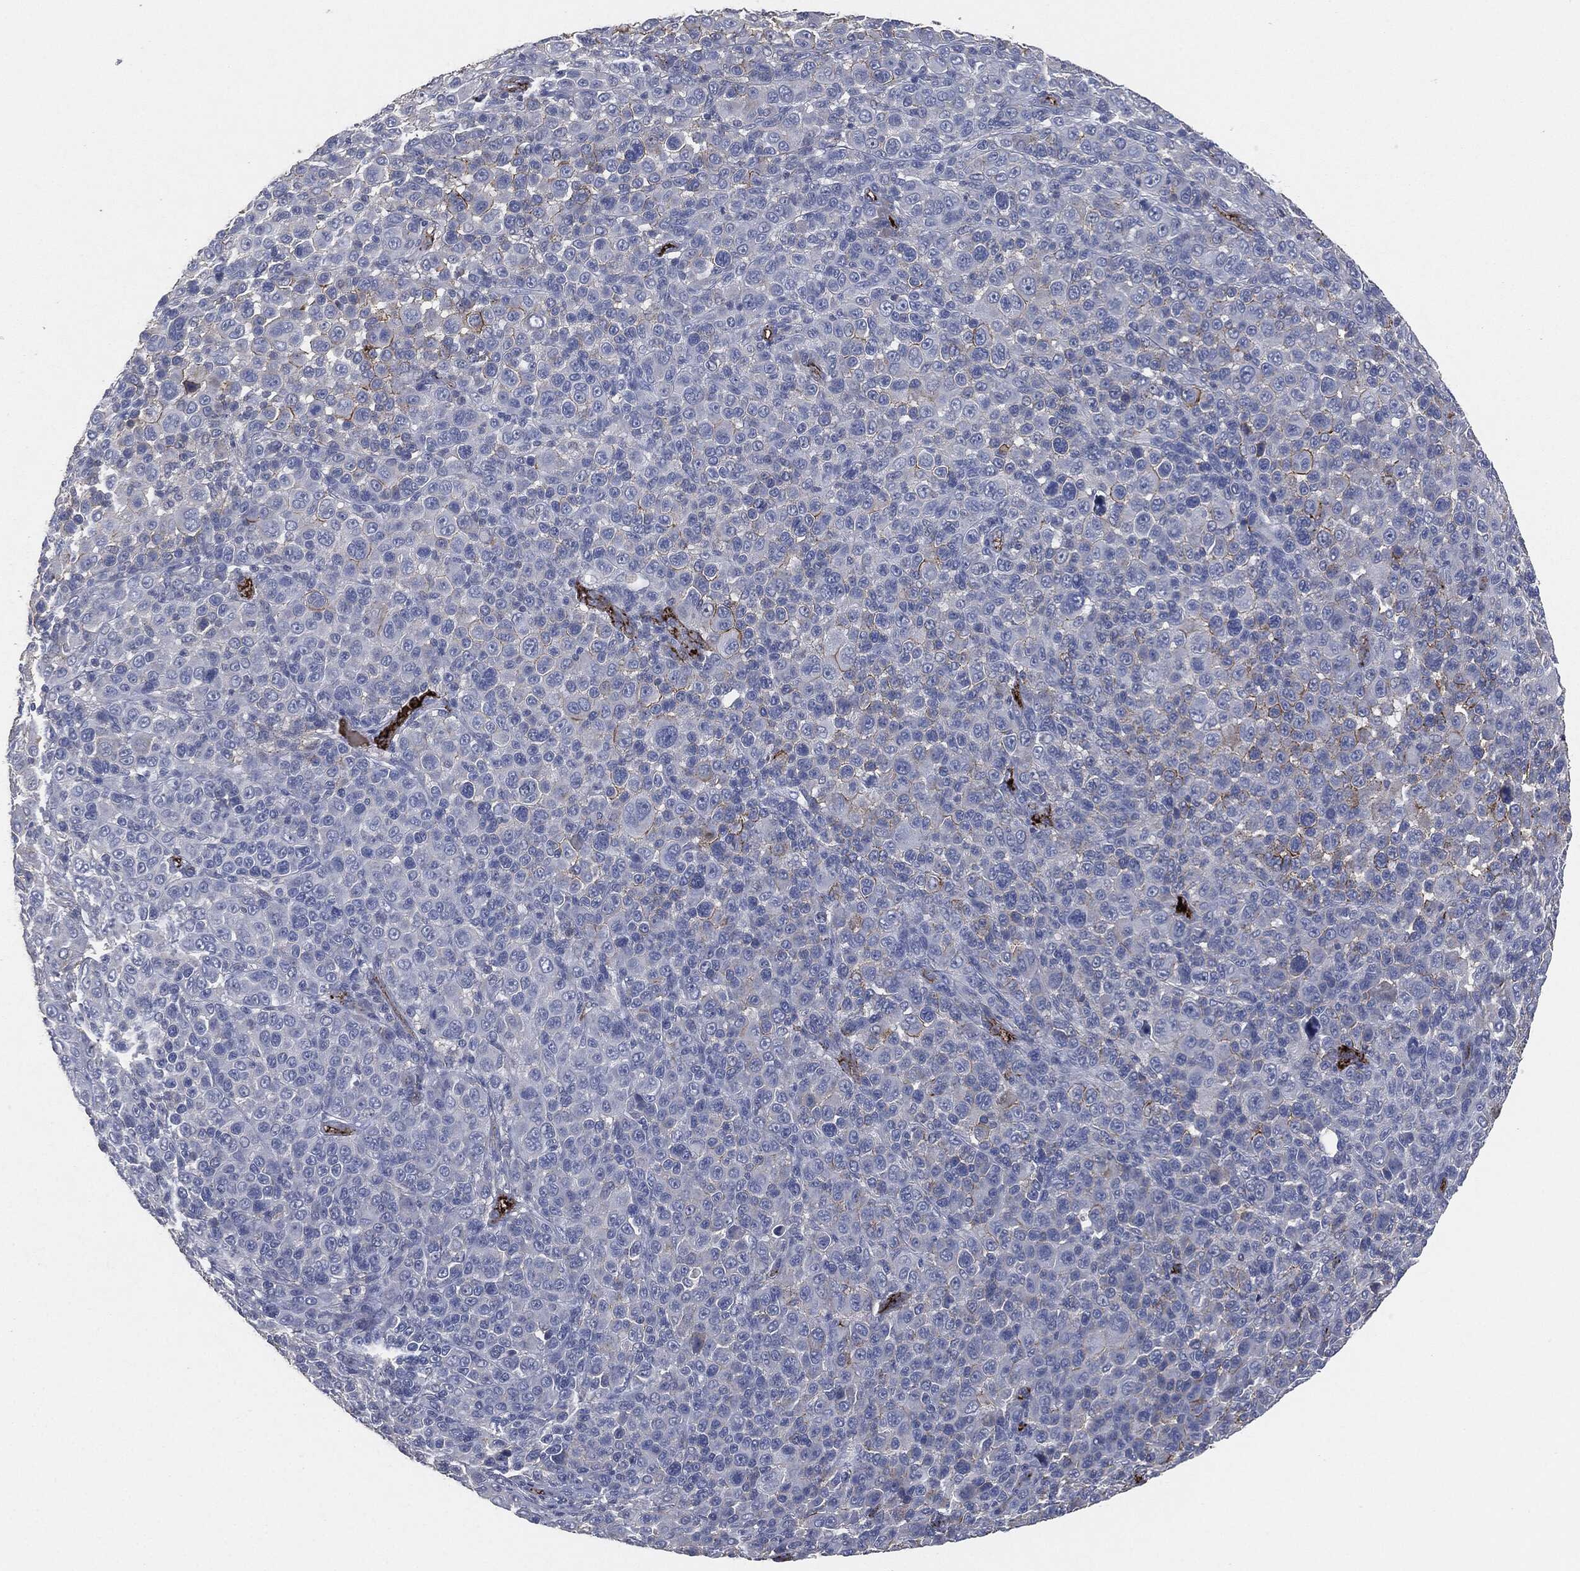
{"staining": {"intensity": "moderate", "quantity": "<25%", "location": "cytoplasmic/membranous"}, "tissue": "melanoma", "cell_type": "Tumor cells", "image_type": "cancer", "snomed": [{"axis": "morphology", "description": "Malignant melanoma, NOS"}, {"axis": "topography", "description": "Skin"}], "caption": "Melanoma stained with IHC exhibits moderate cytoplasmic/membranous positivity in about <25% of tumor cells.", "gene": "APOB", "patient": {"sex": "female", "age": 57}}